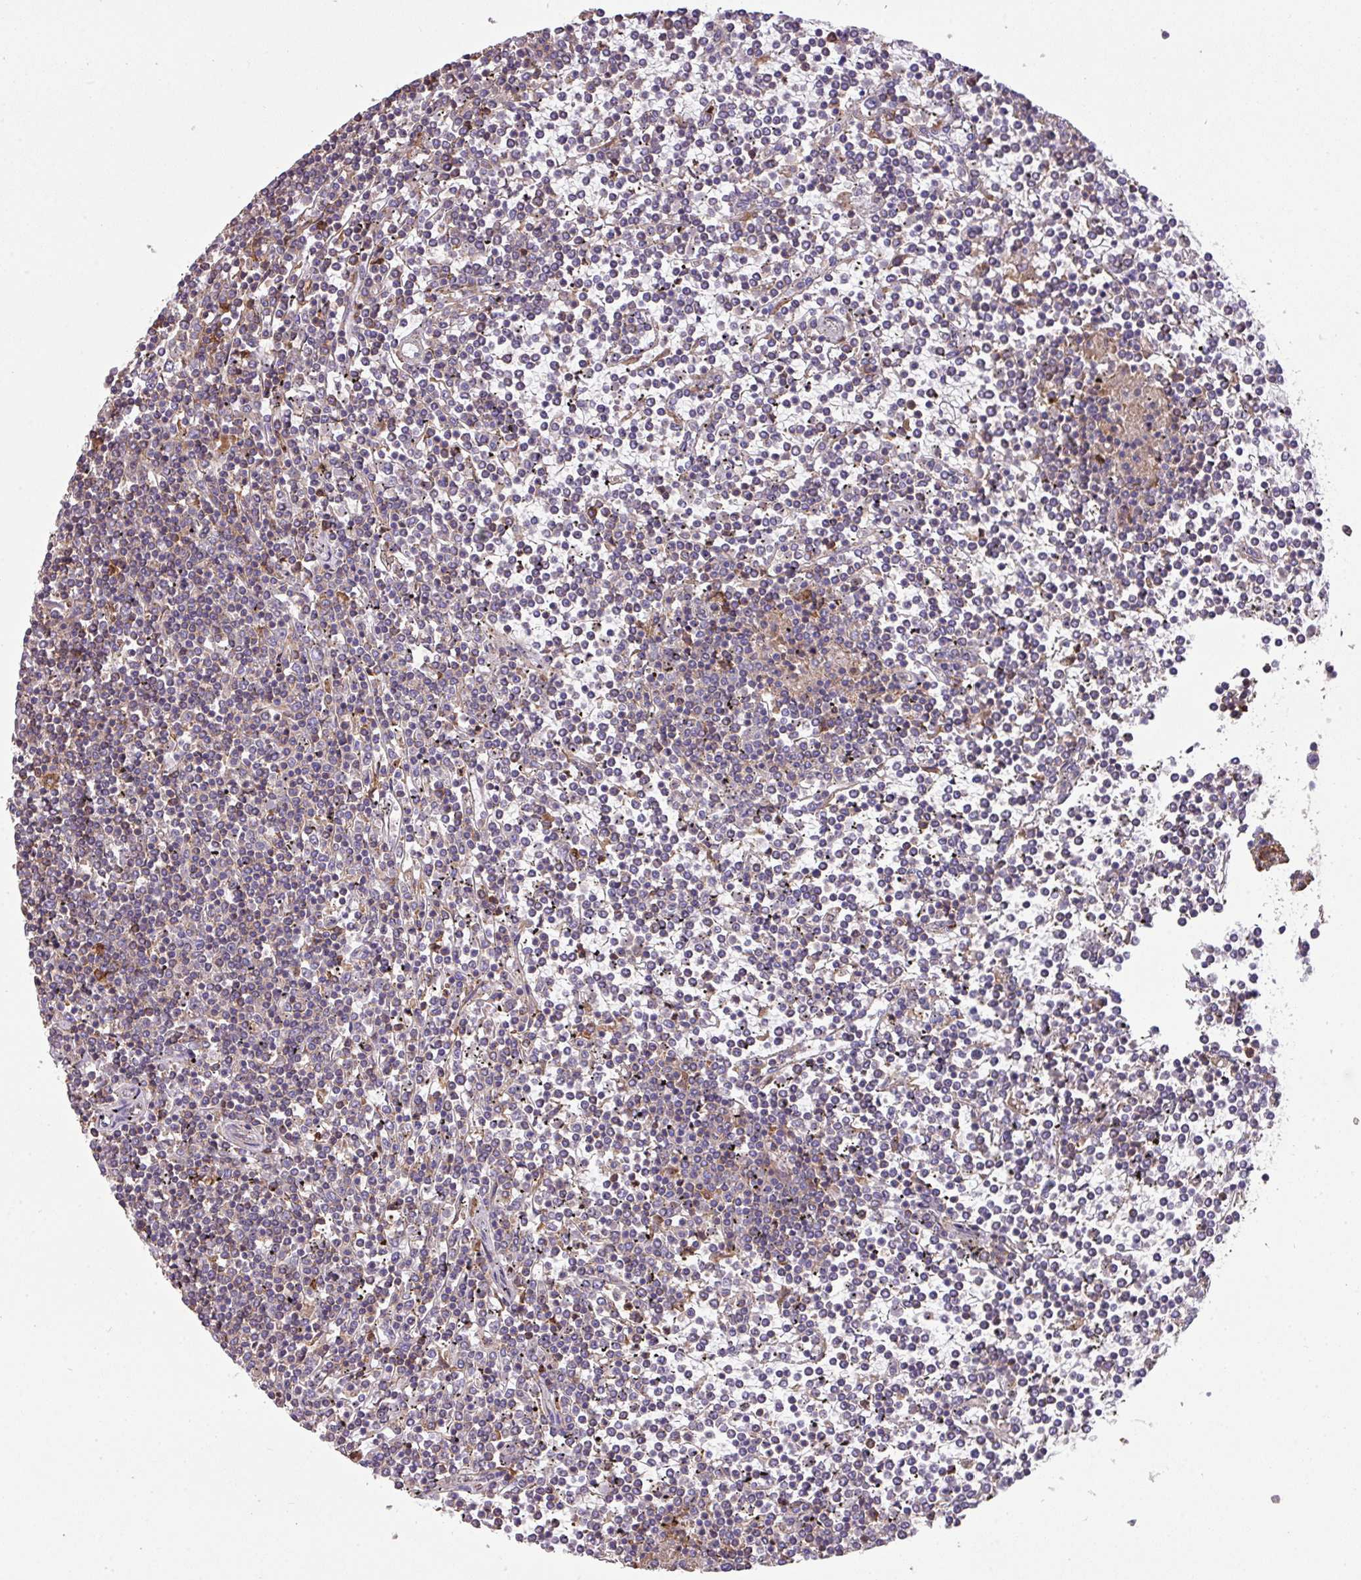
{"staining": {"intensity": "negative", "quantity": "none", "location": "none"}, "tissue": "lymphoma", "cell_type": "Tumor cells", "image_type": "cancer", "snomed": [{"axis": "morphology", "description": "Malignant lymphoma, non-Hodgkin's type, Low grade"}, {"axis": "topography", "description": "Spleen"}], "caption": "A high-resolution image shows IHC staining of lymphoma, which shows no significant staining in tumor cells.", "gene": "LRRC41", "patient": {"sex": "female", "age": 19}}